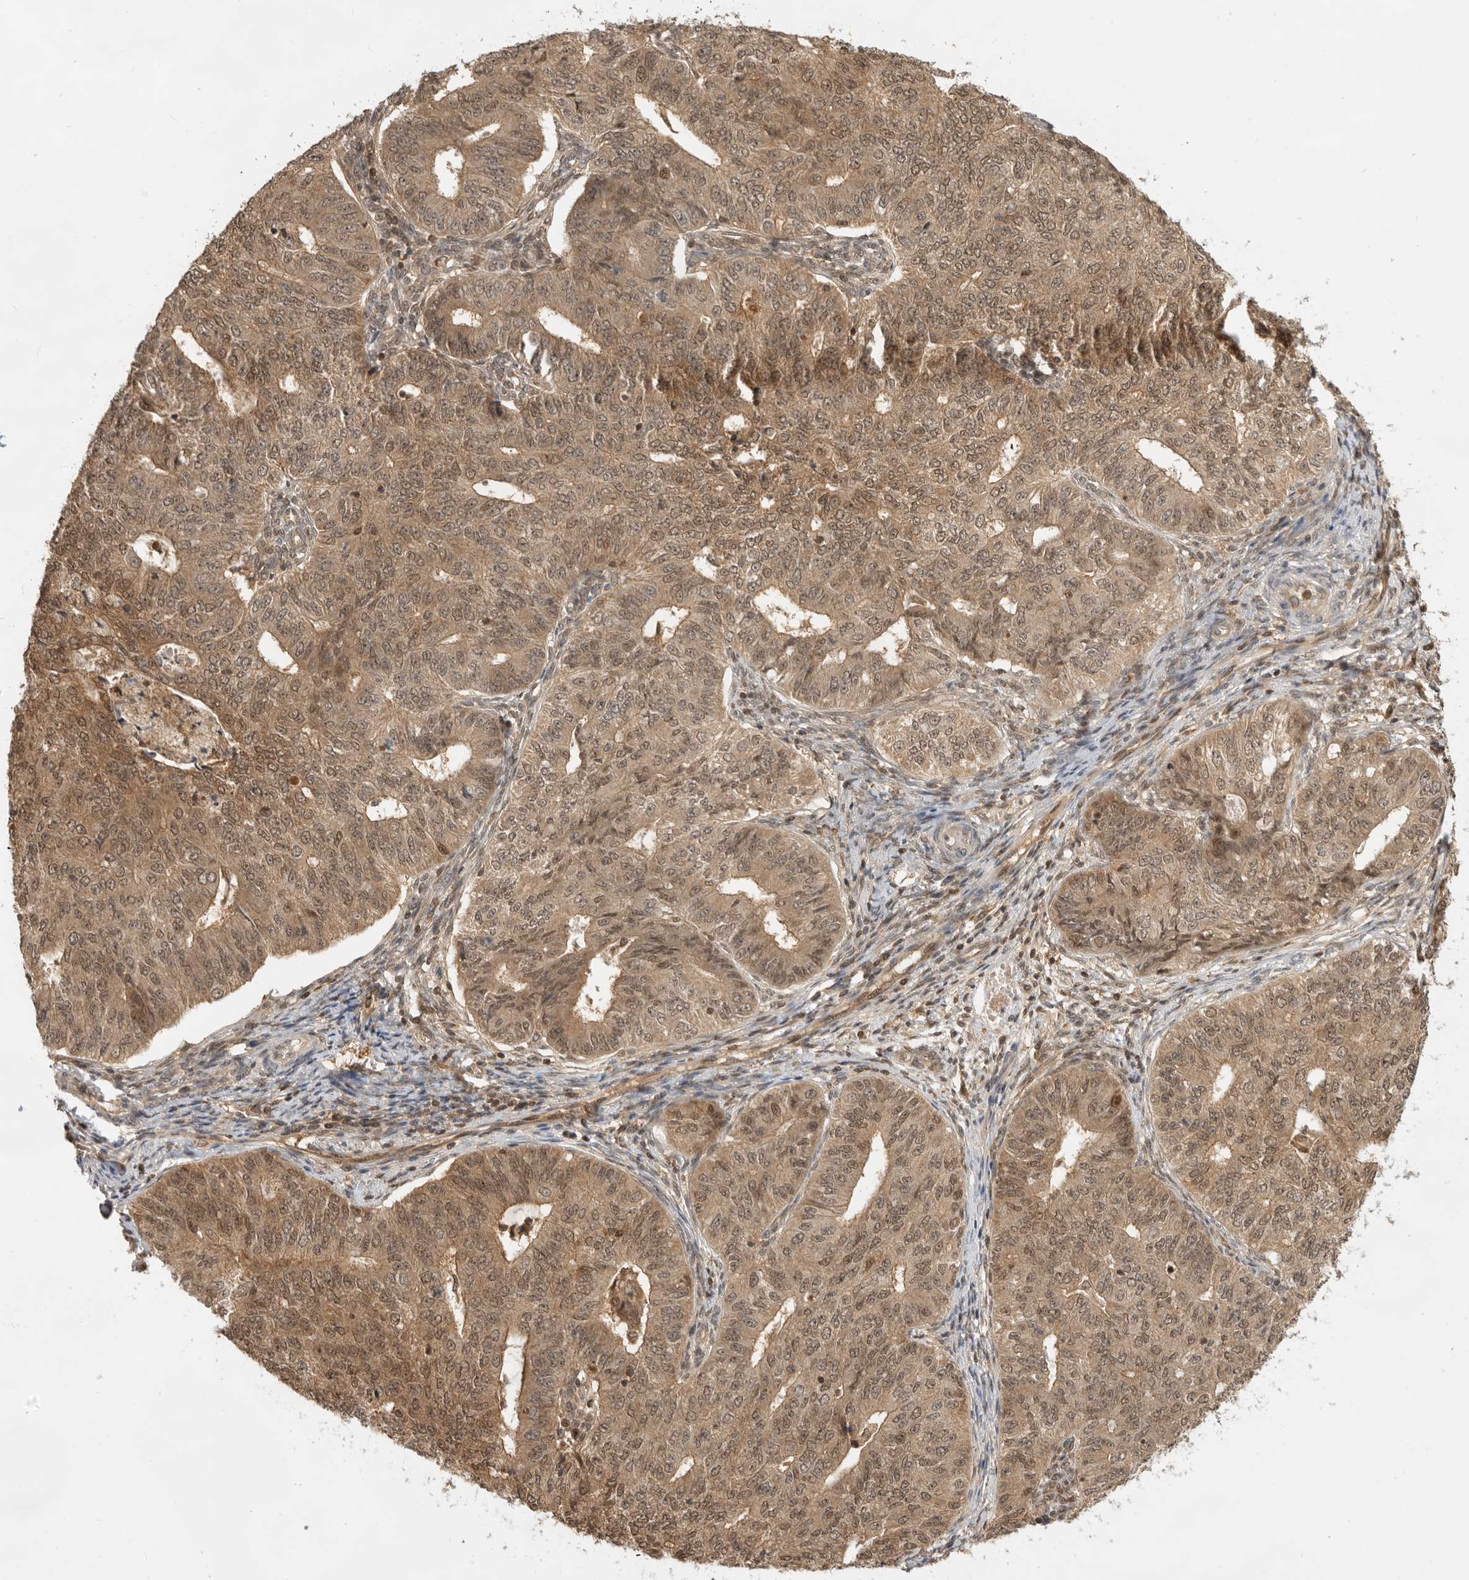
{"staining": {"intensity": "moderate", "quantity": ">75%", "location": "cytoplasmic/membranous,nuclear"}, "tissue": "endometrial cancer", "cell_type": "Tumor cells", "image_type": "cancer", "snomed": [{"axis": "morphology", "description": "Adenocarcinoma, NOS"}, {"axis": "topography", "description": "Endometrium"}], "caption": "The immunohistochemical stain highlights moderate cytoplasmic/membranous and nuclear positivity in tumor cells of endometrial adenocarcinoma tissue. The staining is performed using DAB (3,3'-diaminobenzidine) brown chromogen to label protein expression. The nuclei are counter-stained blue using hematoxylin.", "gene": "ADPRS", "patient": {"sex": "female", "age": 32}}